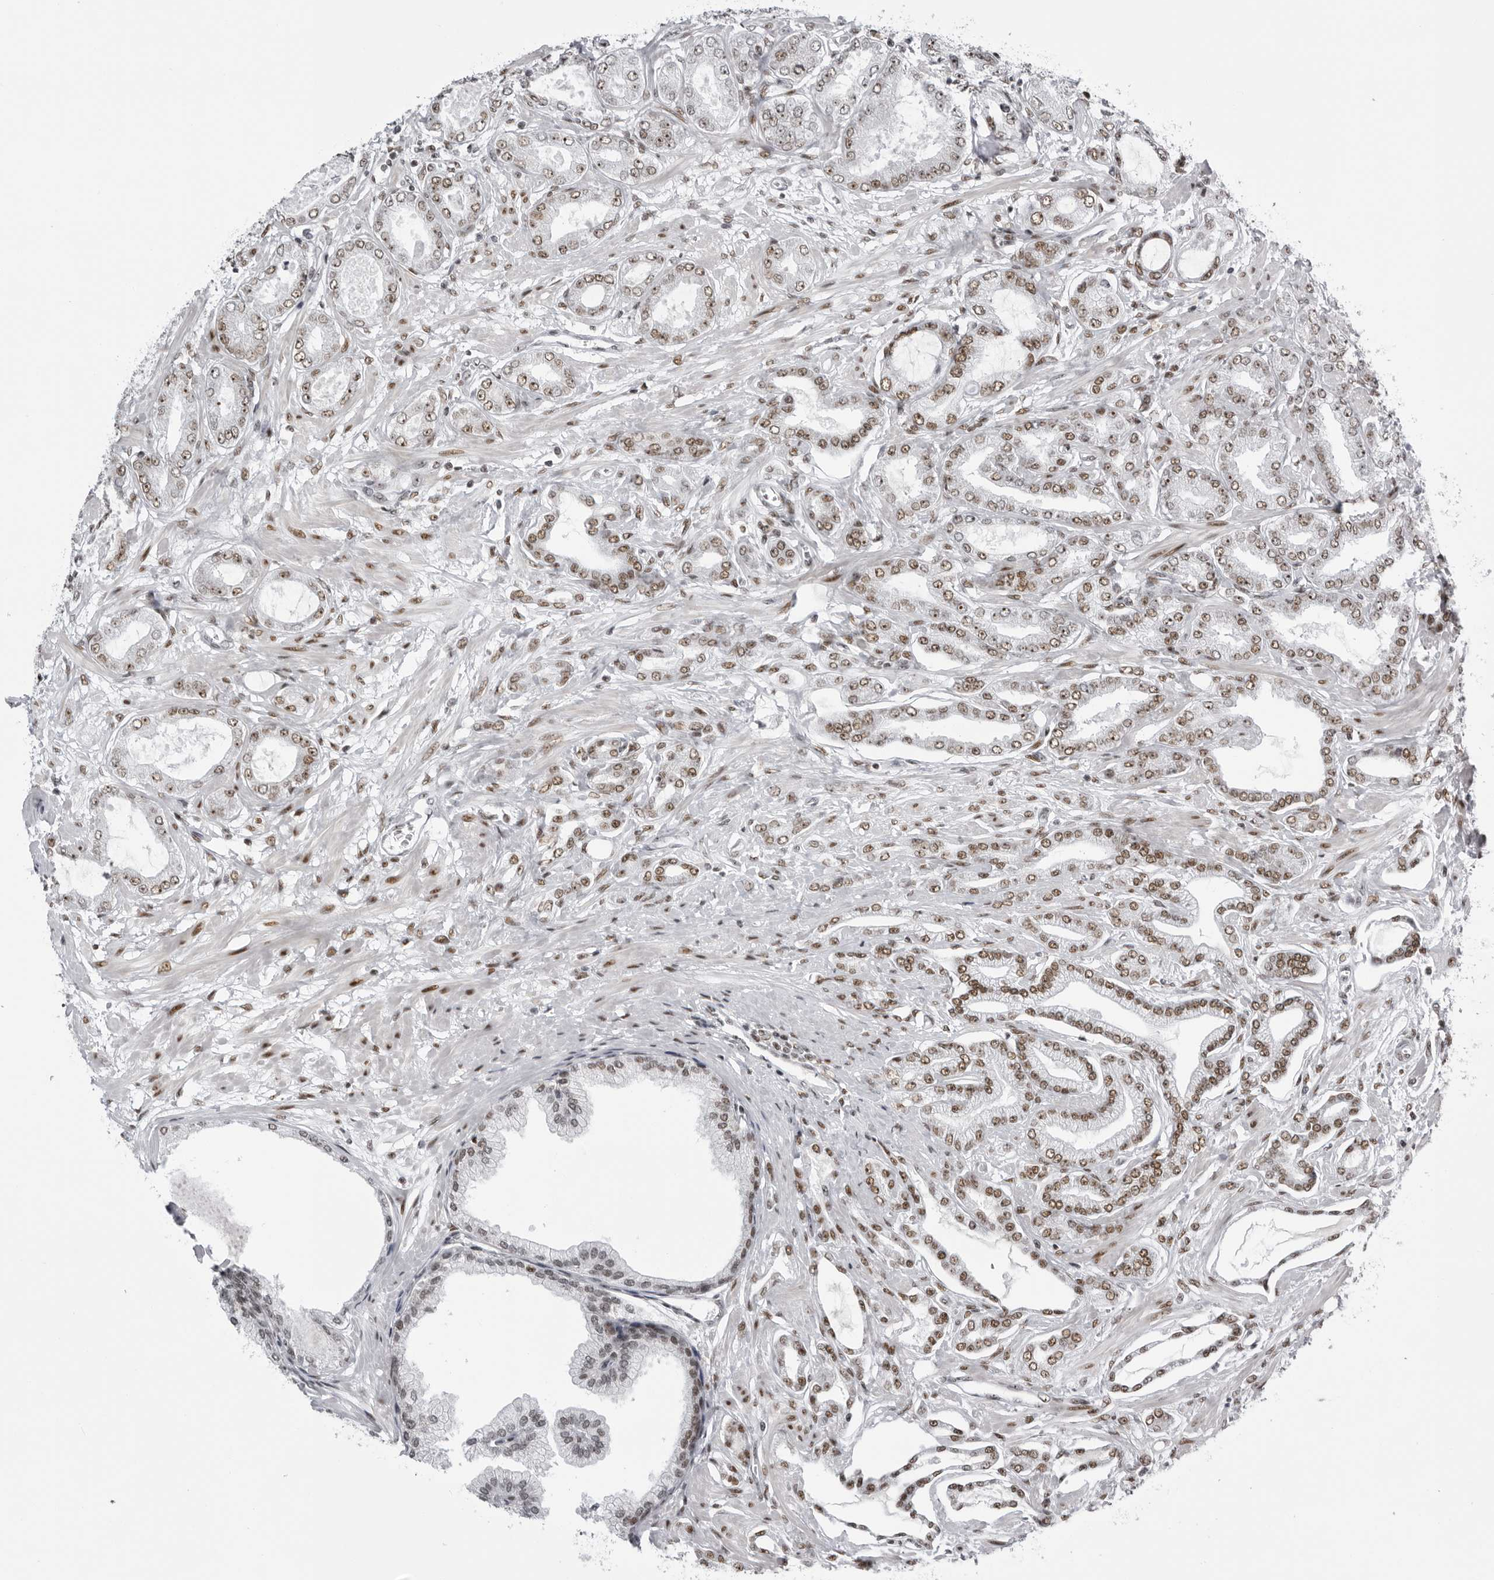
{"staining": {"intensity": "strong", "quantity": ">75%", "location": "nuclear"}, "tissue": "prostate cancer", "cell_type": "Tumor cells", "image_type": "cancer", "snomed": [{"axis": "morphology", "description": "Adenocarcinoma, Low grade"}, {"axis": "topography", "description": "Prostate"}], "caption": "Prostate low-grade adenocarcinoma stained for a protein (brown) reveals strong nuclear positive expression in approximately >75% of tumor cells.", "gene": "DHX9", "patient": {"sex": "male", "age": 63}}